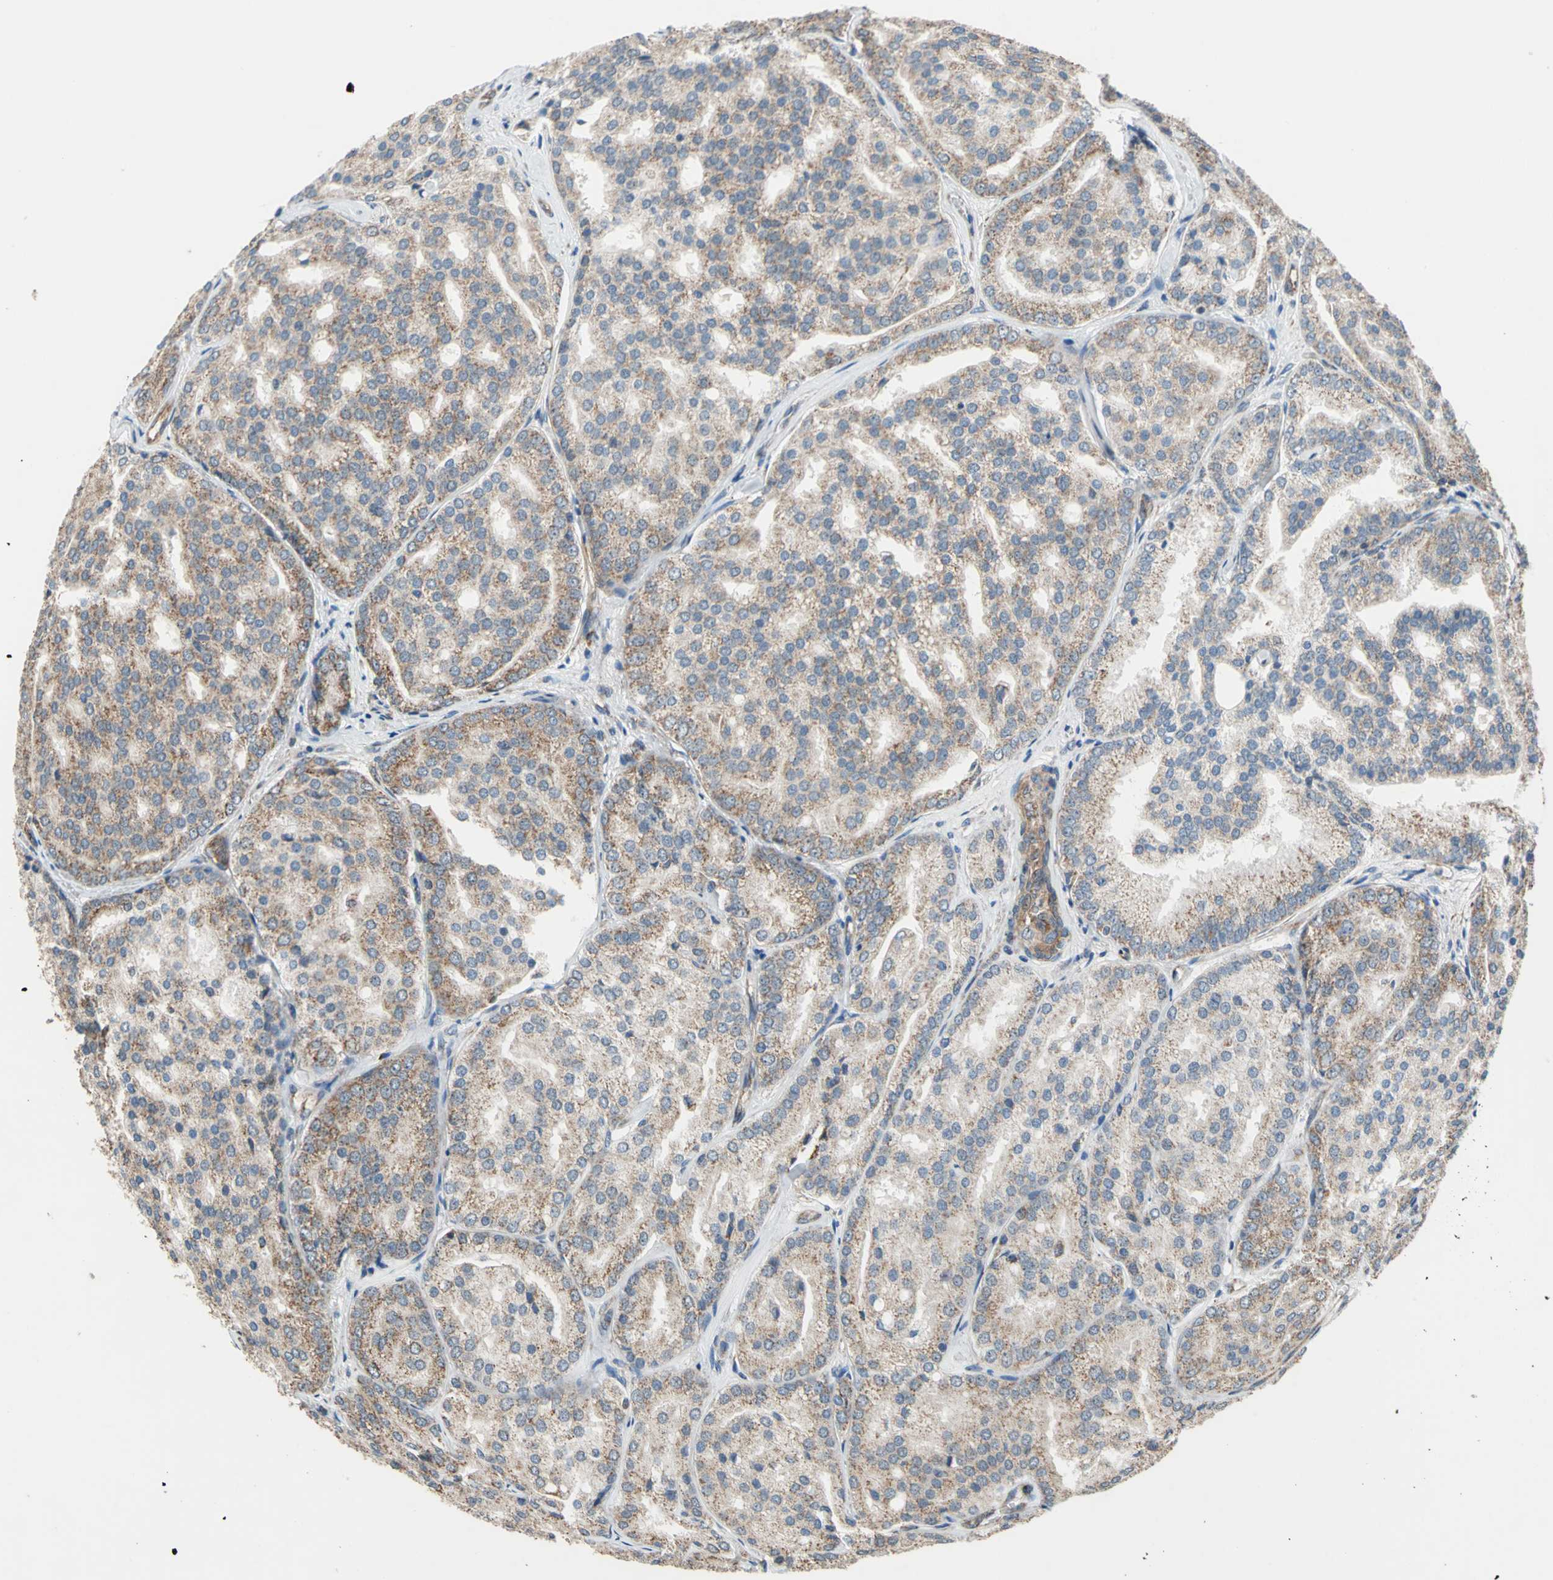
{"staining": {"intensity": "moderate", "quantity": ">75%", "location": "cytoplasmic/membranous"}, "tissue": "prostate cancer", "cell_type": "Tumor cells", "image_type": "cancer", "snomed": [{"axis": "morphology", "description": "Adenocarcinoma, High grade"}, {"axis": "topography", "description": "Prostate"}], "caption": "Adenocarcinoma (high-grade) (prostate) stained with immunohistochemistry shows moderate cytoplasmic/membranous staining in about >75% of tumor cells. The protein is shown in brown color, while the nuclei are stained blue.", "gene": "MRPS22", "patient": {"sex": "male", "age": 64}}